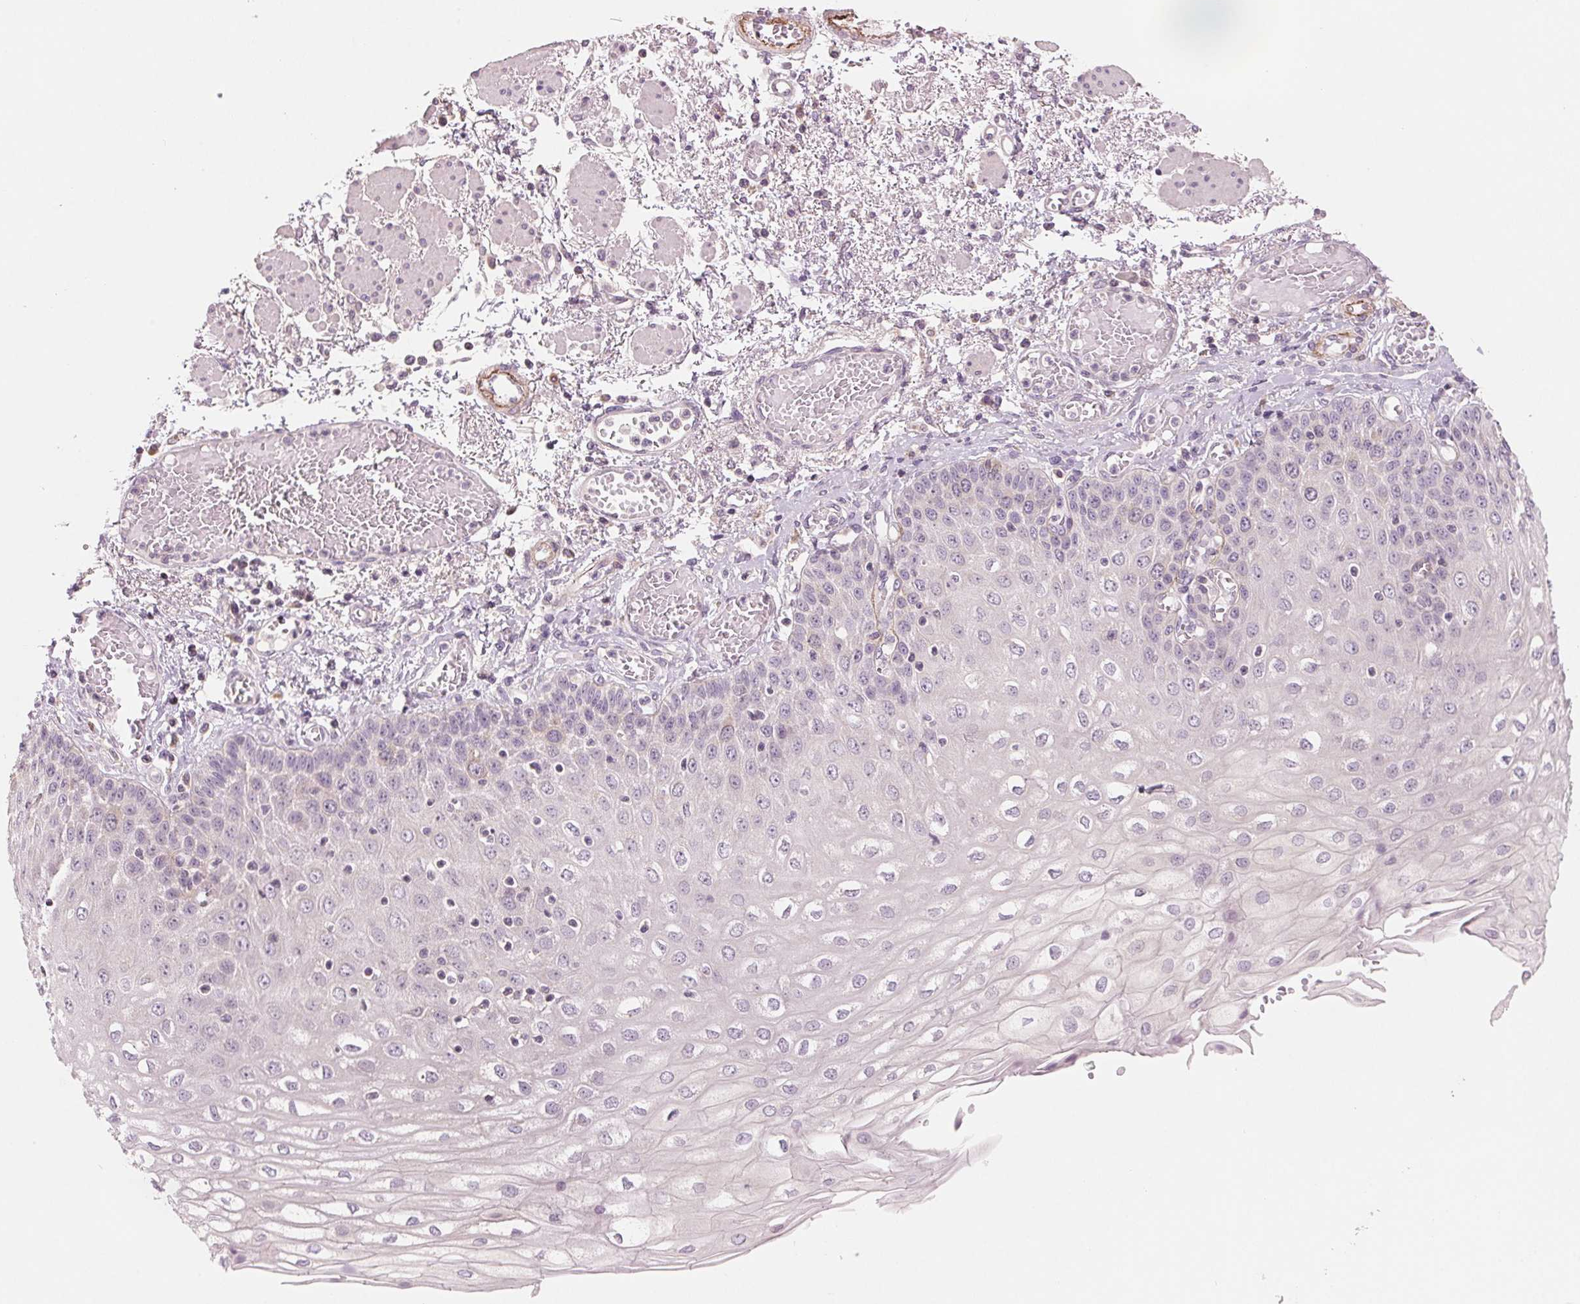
{"staining": {"intensity": "negative", "quantity": "none", "location": "none"}, "tissue": "esophagus", "cell_type": "Squamous epithelial cells", "image_type": "normal", "snomed": [{"axis": "morphology", "description": "Normal tissue, NOS"}, {"axis": "morphology", "description": "Adenocarcinoma, NOS"}, {"axis": "topography", "description": "Esophagus"}], "caption": "Image shows no significant protein staining in squamous epithelial cells of normal esophagus. (Immunohistochemistry, brightfield microscopy, high magnification).", "gene": "AQP8", "patient": {"sex": "male", "age": 81}}